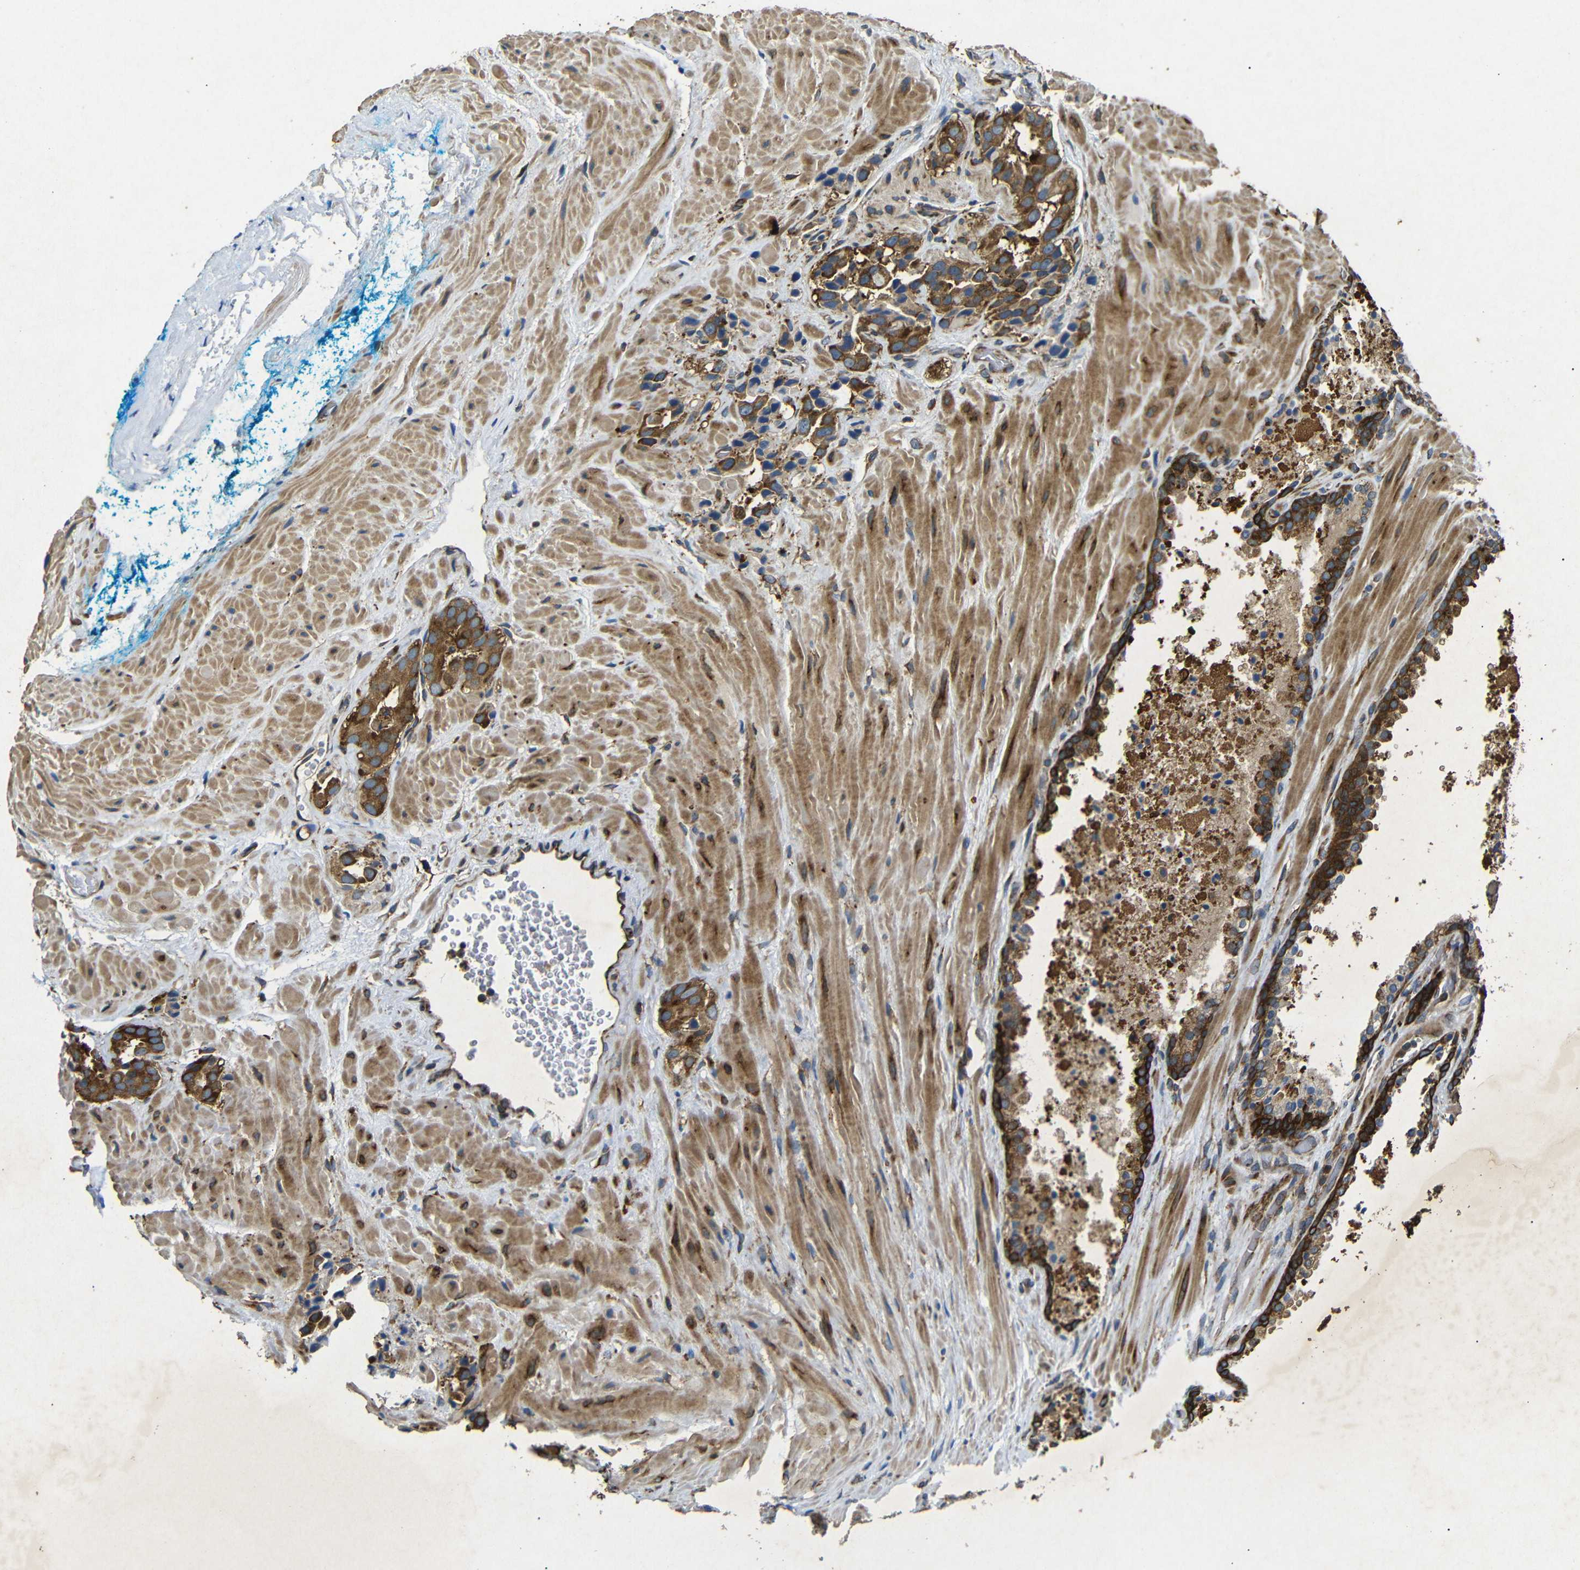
{"staining": {"intensity": "strong", "quantity": ">75%", "location": "cytoplasmic/membranous"}, "tissue": "prostate cancer", "cell_type": "Tumor cells", "image_type": "cancer", "snomed": [{"axis": "morphology", "description": "Adenocarcinoma, High grade"}, {"axis": "topography", "description": "Prostate"}], "caption": "Strong cytoplasmic/membranous staining for a protein is seen in approximately >75% of tumor cells of prostate cancer (high-grade adenocarcinoma) using IHC.", "gene": "BTF3", "patient": {"sex": "male", "age": 64}}